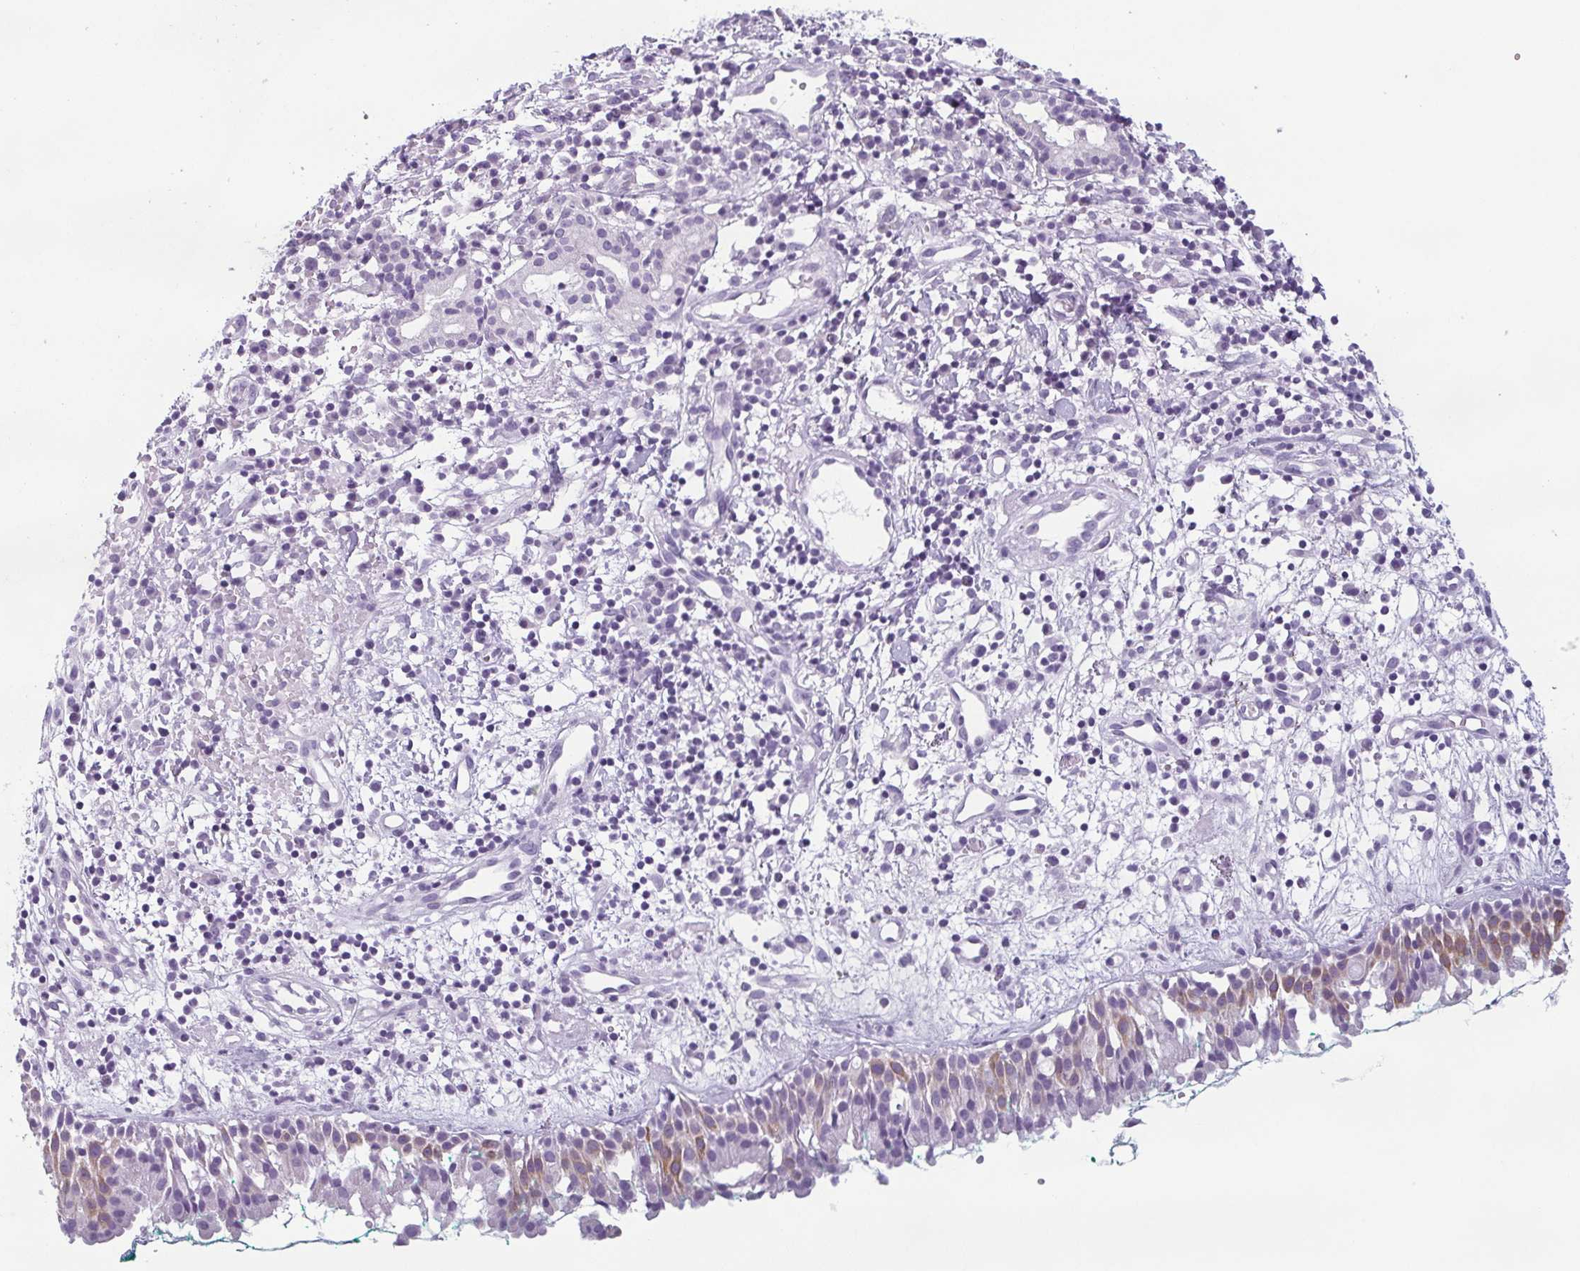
{"staining": {"intensity": "weak", "quantity": "<25%", "location": "cytoplasmic/membranous"}, "tissue": "nasopharynx", "cell_type": "Respiratory epithelial cells", "image_type": "normal", "snomed": [{"axis": "morphology", "description": "Normal tissue, NOS"}, {"axis": "morphology", "description": "Basal cell carcinoma"}, {"axis": "topography", "description": "Cartilage tissue"}, {"axis": "topography", "description": "Nasopharynx"}, {"axis": "topography", "description": "Oral tissue"}], "caption": "Protein analysis of normal nasopharynx exhibits no significant expression in respiratory epithelial cells. (DAB (3,3'-diaminobenzidine) immunohistochemistry (IHC) with hematoxylin counter stain).", "gene": "KRT78", "patient": {"sex": "female", "age": 77}}